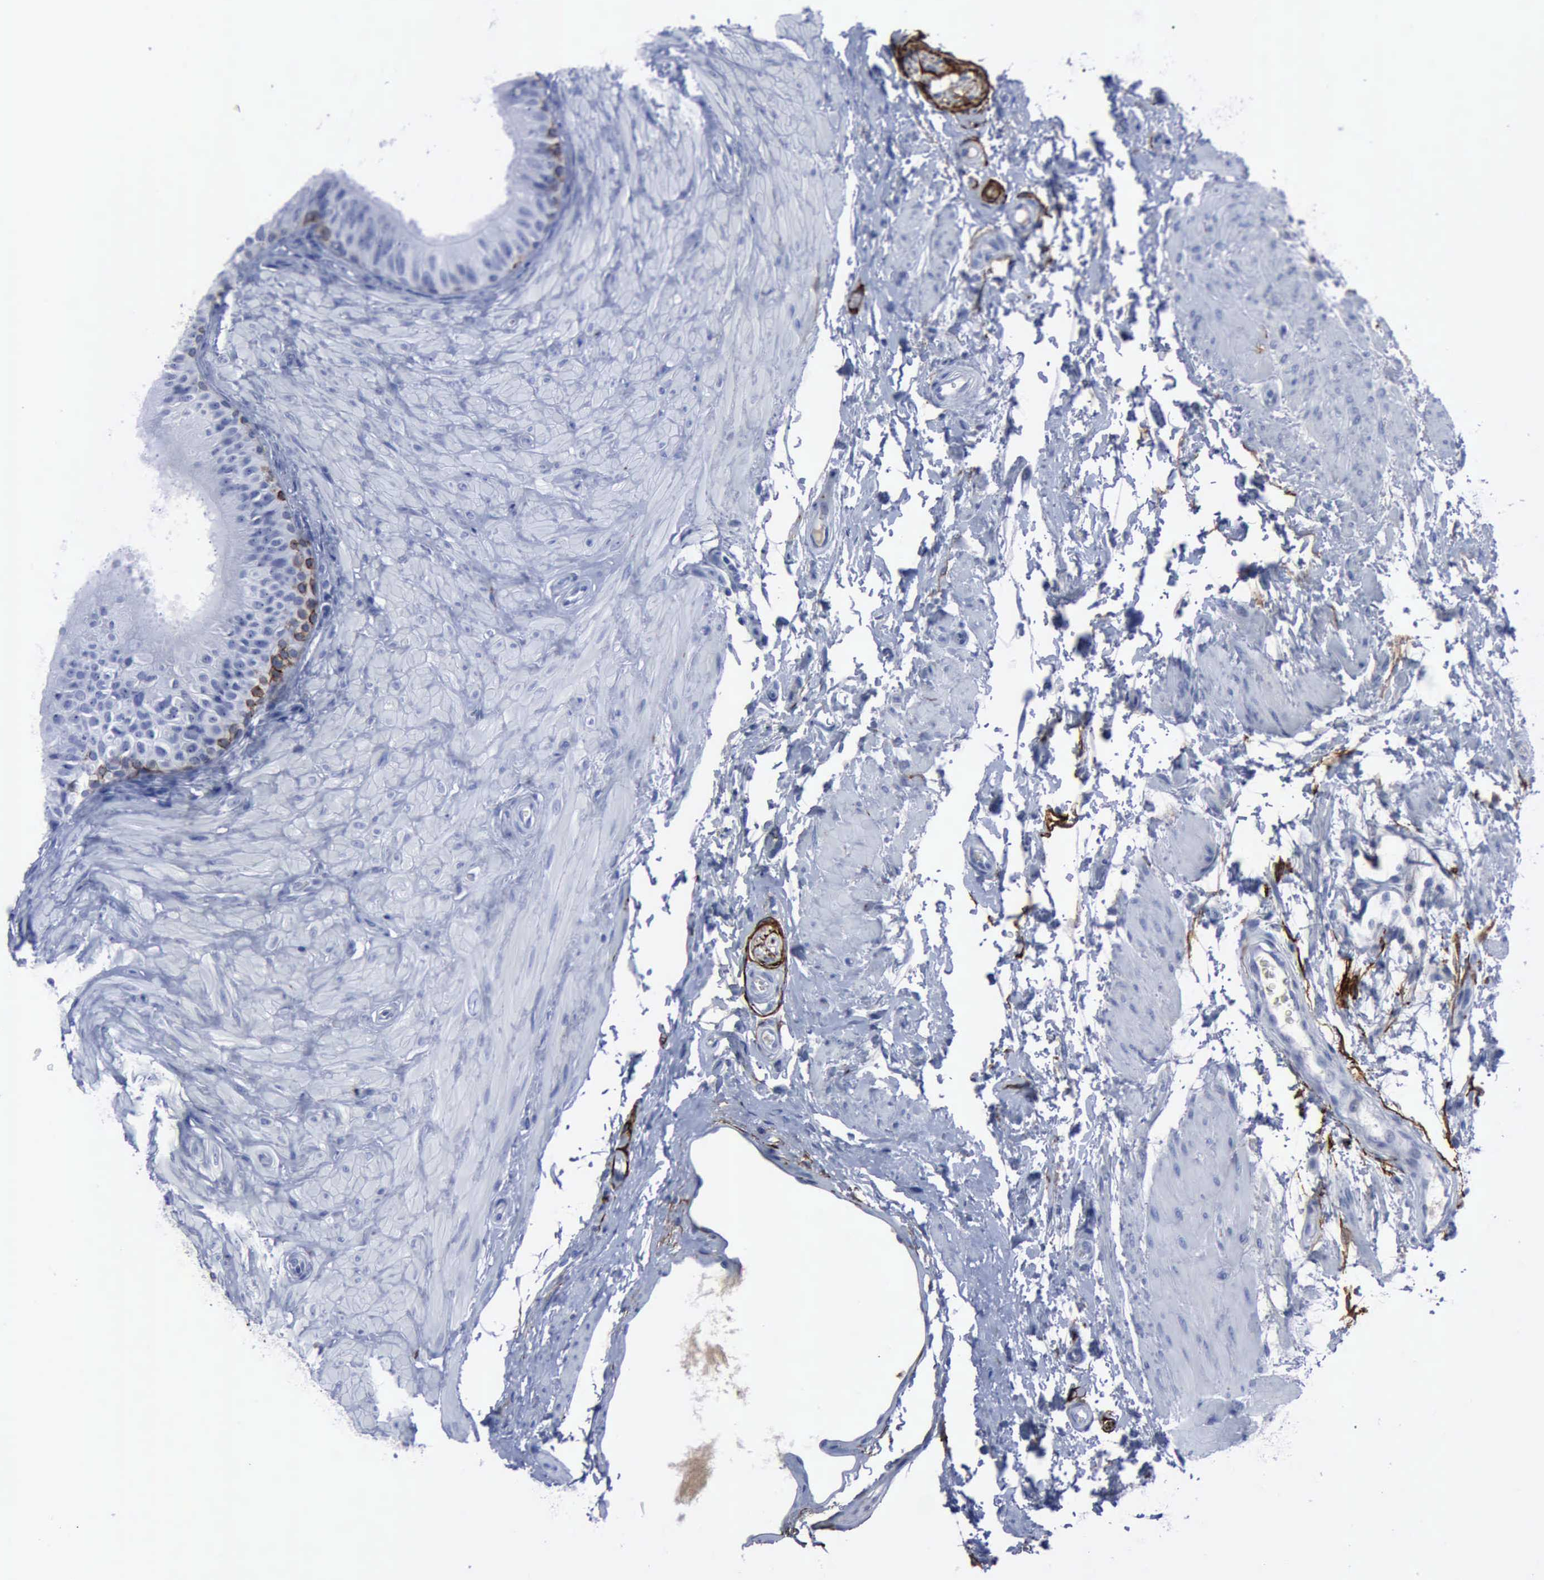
{"staining": {"intensity": "moderate", "quantity": "<25%", "location": "cytoplasmic/membranous"}, "tissue": "epididymis", "cell_type": "Glandular cells", "image_type": "normal", "snomed": [{"axis": "morphology", "description": "Normal tissue, NOS"}, {"axis": "topography", "description": "Epididymis"}], "caption": "DAB immunohistochemical staining of benign epididymis displays moderate cytoplasmic/membranous protein expression in about <25% of glandular cells. Nuclei are stained in blue.", "gene": "NGFR", "patient": {"sex": "male", "age": 68}}